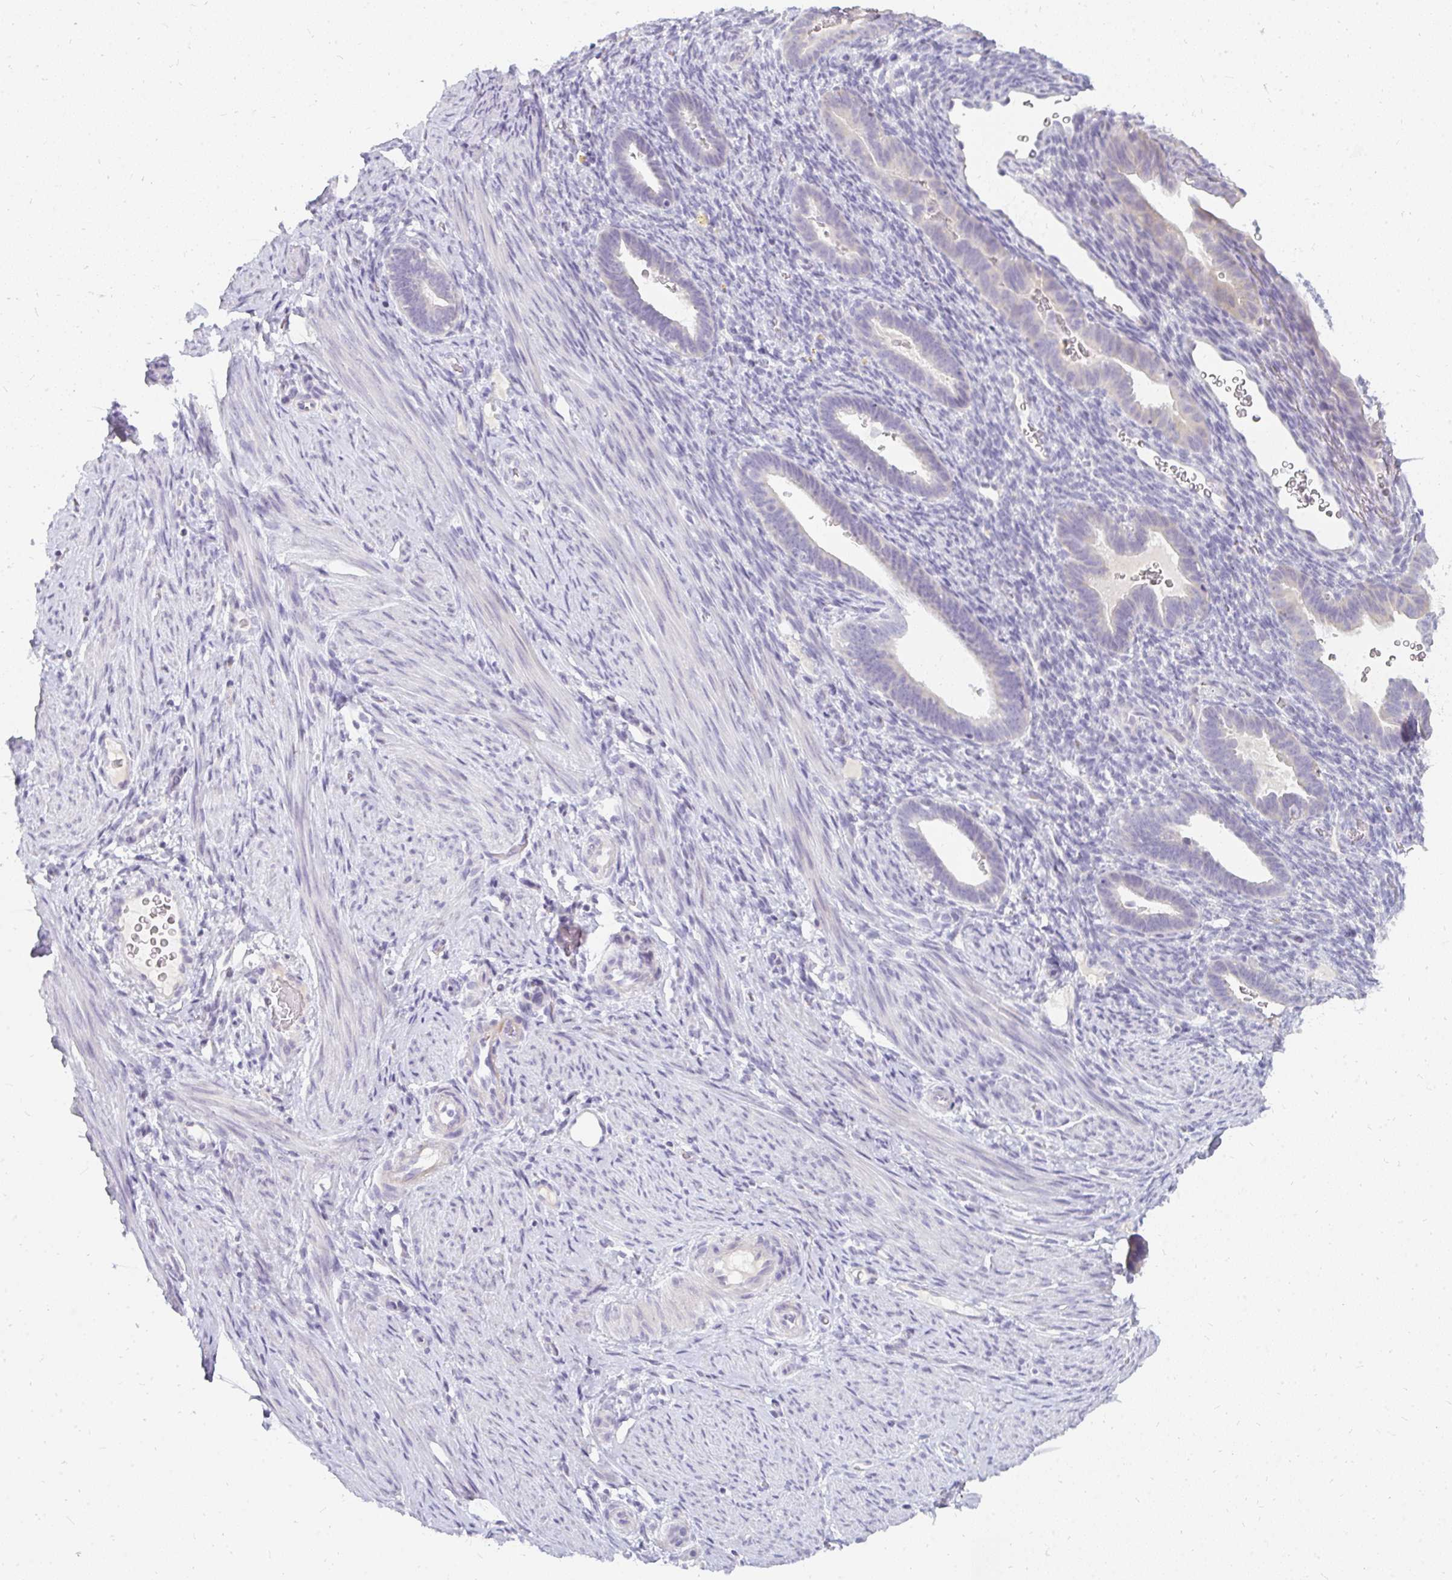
{"staining": {"intensity": "negative", "quantity": "none", "location": "none"}, "tissue": "endometrium", "cell_type": "Cells in endometrial stroma", "image_type": "normal", "snomed": [{"axis": "morphology", "description": "Normal tissue, NOS"}, {"axis": "topography", "description": "Endometrium"}], "caption": "Immunohistochemical staining of unremarkable endometrium exhibits no significant expression in cells in endometrial stroma. (DAB (3,3'-diaminobenzidine) immunohistochemistry visualized using brightfield microscopy, high magnification).", "gene": "PPP1R3G", "patient": {"sex": "female", "age": 34}}